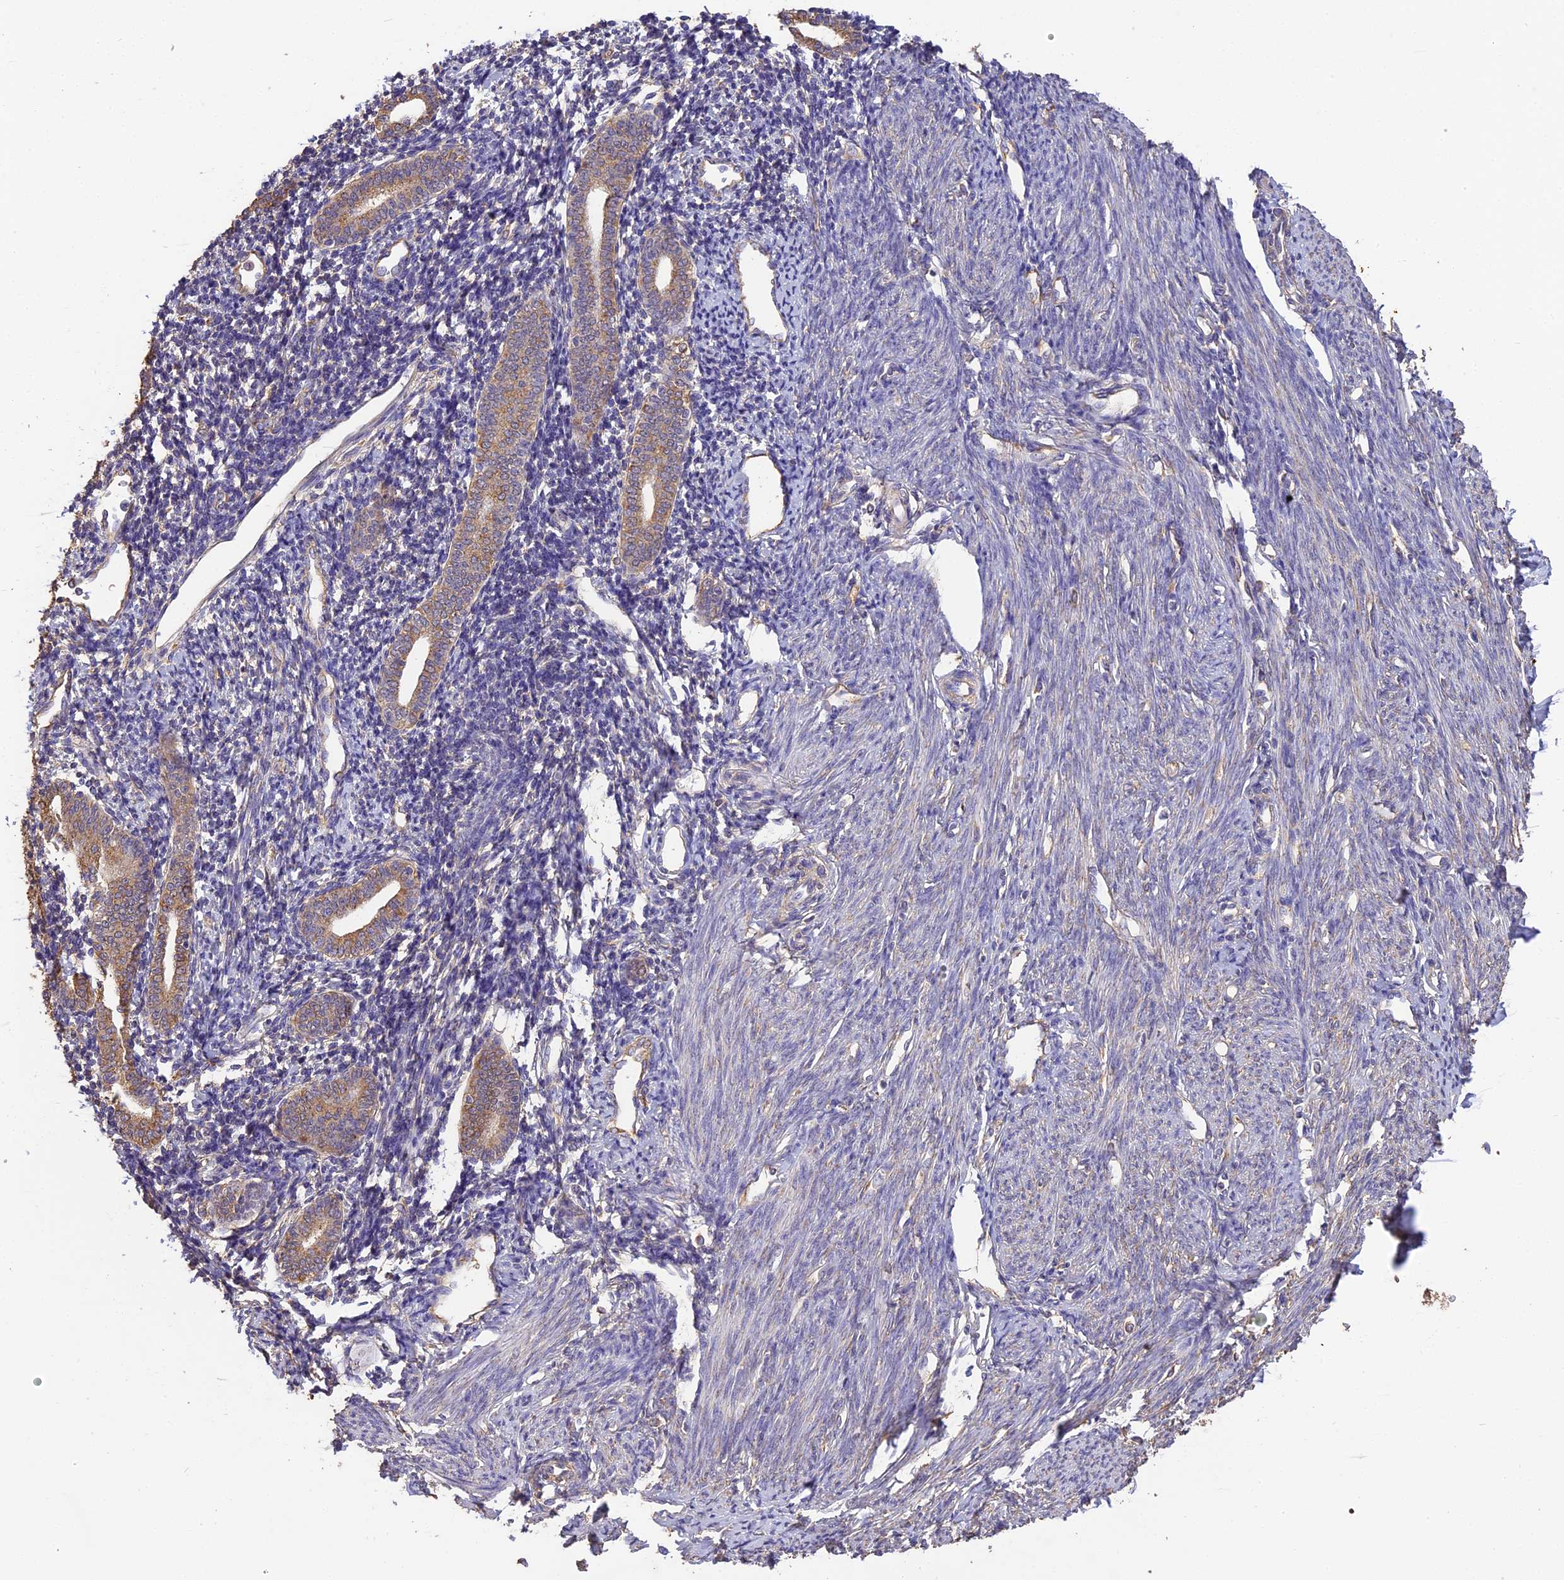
{"staining": {"intensity": "moderate", "quantity": "<25%", "location": "cytoplasmic/membranous"}, "tissue": "endometrium", "cell_type": "Cells in endometrial stroma", "image_type": "normal", "snomed": [{"axis": "morphology", "description": "Normal tissue, NOS"}, {"axis": "topography", "description": "Endometrium"}], "caption": "The photomicrograph demonstrates immunohistochemical staining of benign endometrium. There is moderate cytoplasmic/membranous expression is present in about <25% of cells in endometrial stroma. The staining is performed using DAB brown chromogen to label protein expression. The nuclei are counter-stained blue using hematoxylin.", "gene": "ARHGAP19", "patient": {"sex": "female", "age": 56}}